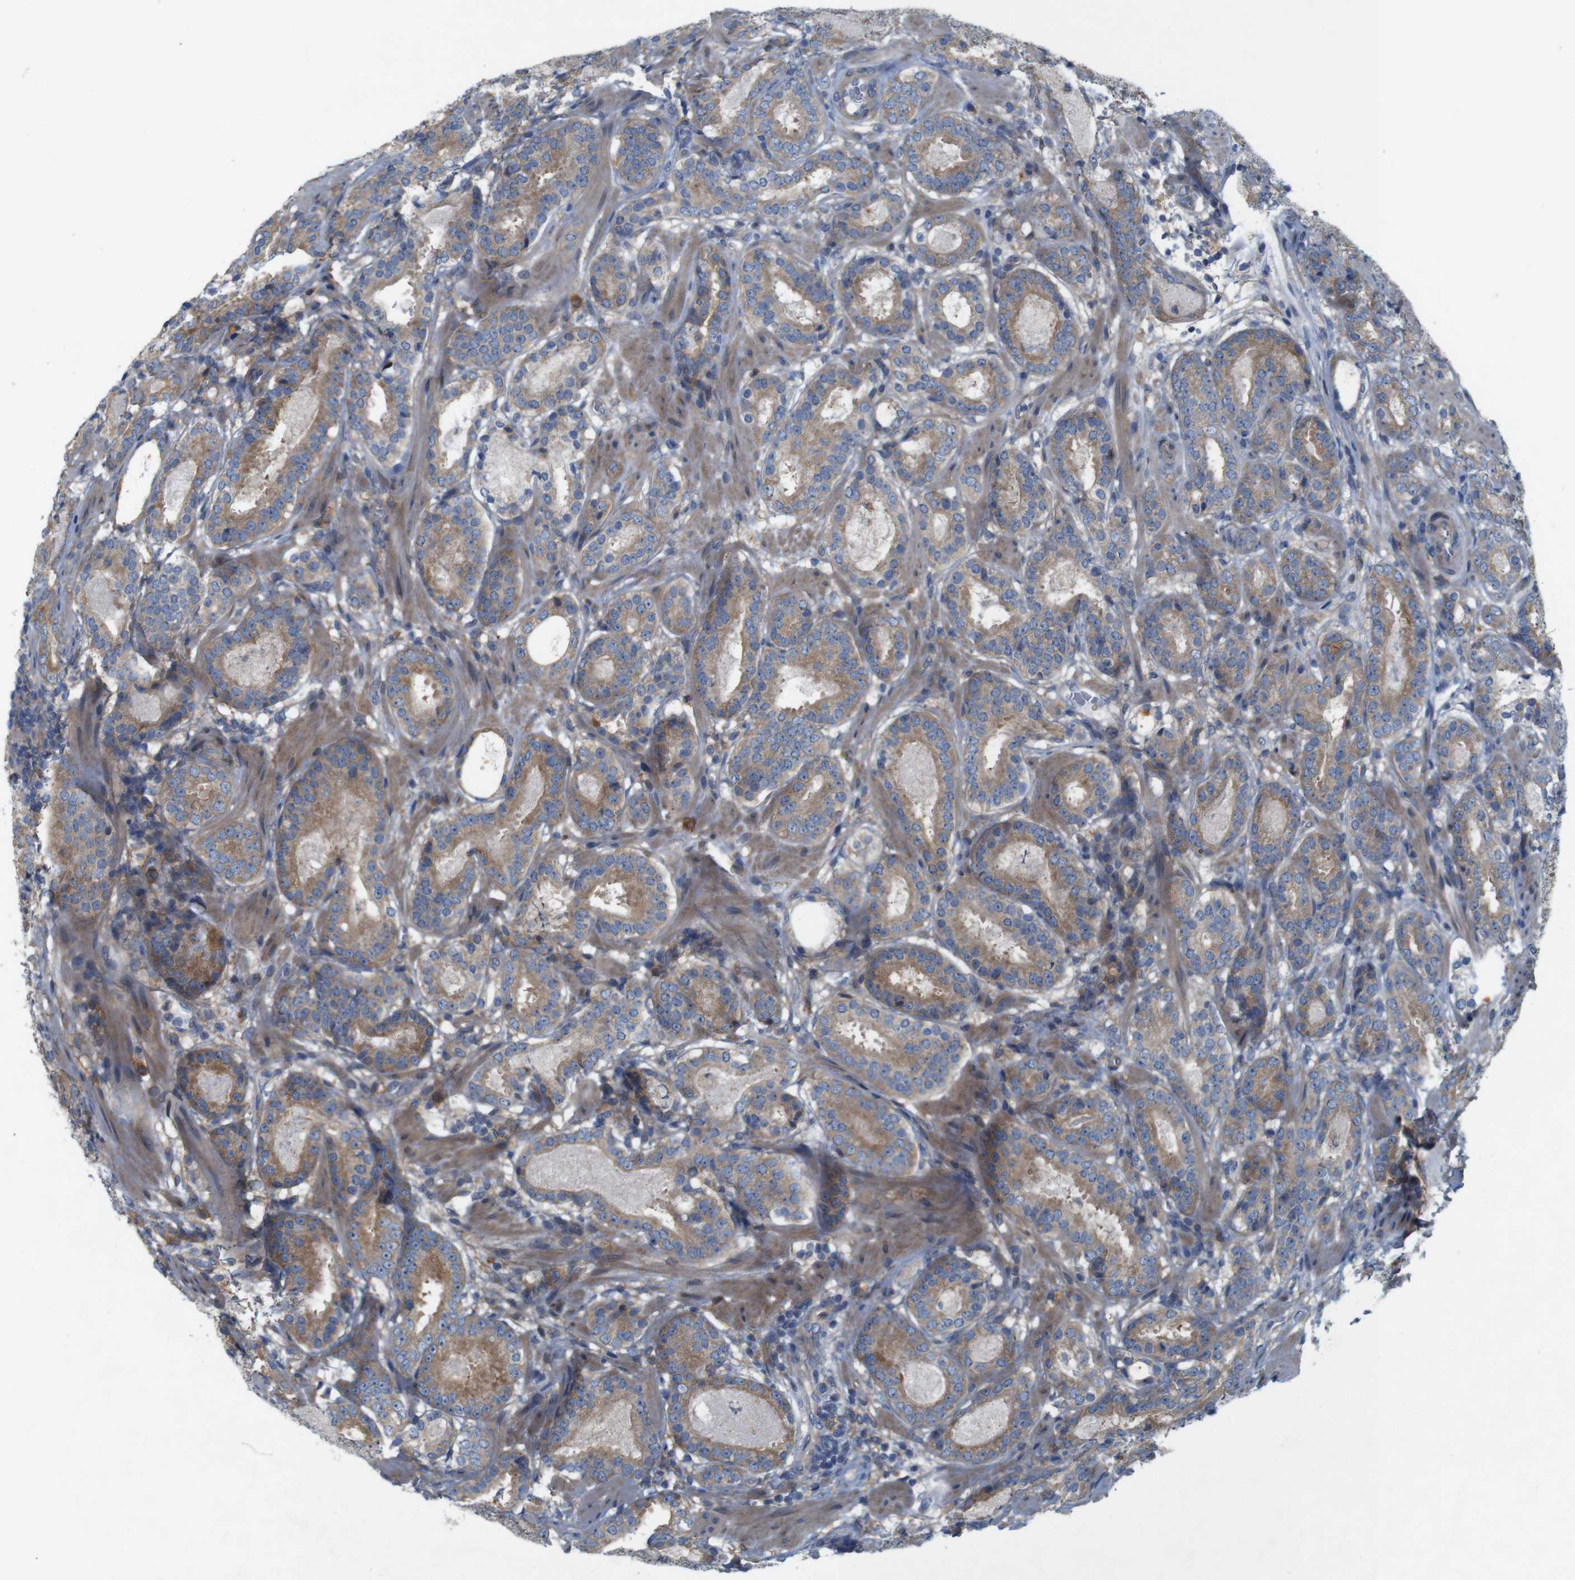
{"staining": {"intensity": "moderate", "quantity": ">75%", "location": "cytoplasmic/membranous"}, "tissue": "prostate cancer", "cell_type": "Tumor cells", "image_type": "cancer", "snomed": [{"axis": "morphology", "description": "Adenocarcinoma, Low grade"}, {"axis": "topography", "description": "Prostate"}], "caption": "This image demonstrates prostate adenocarcinoma (low-grade) stained with IHC to label a protein in brown. The cytoplasmic/membranous of tumor cells show moderate positivity for the protein. Nuclei are counter-stained blue.", "gene": "SIGLEC8", "patient": {"sex": "male", "age": 69}}